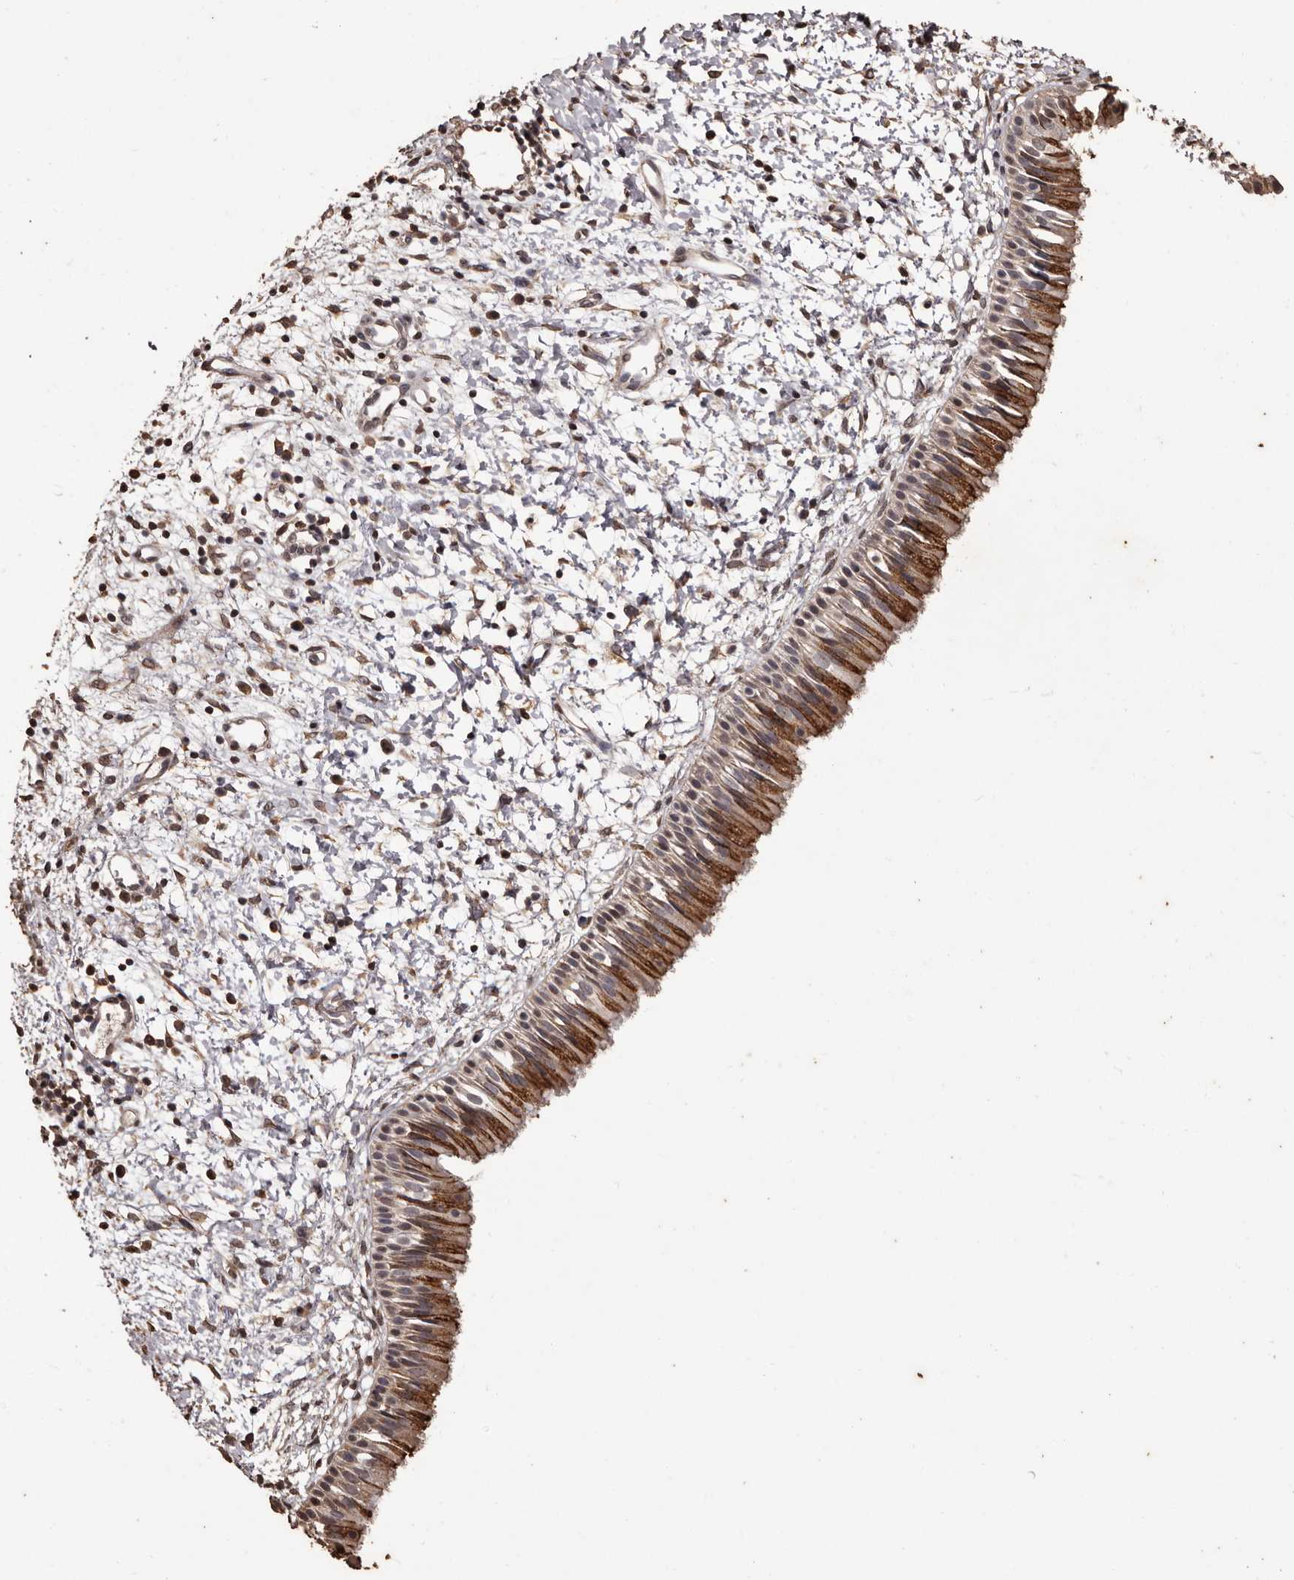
{"staining": {"intensity": "moderate", "quantity": ">75%", "location": "cytoplasmic/membranous"}, "tissue": "nasopharynx", "cell_type": "Respiratory epithelial cells", "image_type": "normal", "snomed": [{"axis": "morphology", "description": "Normal tissue, NOS"}, {"axis": "topography", "description": "Nasopharynx"}], "caption": "The histopathology image displays a brown stain indicating the presence of a protein in the cytoplasmic/membranous of respiratory epithelial cells in nasopharynx.", "gene": "NAV1", "patient": {"sex": "male", "age": 22}}